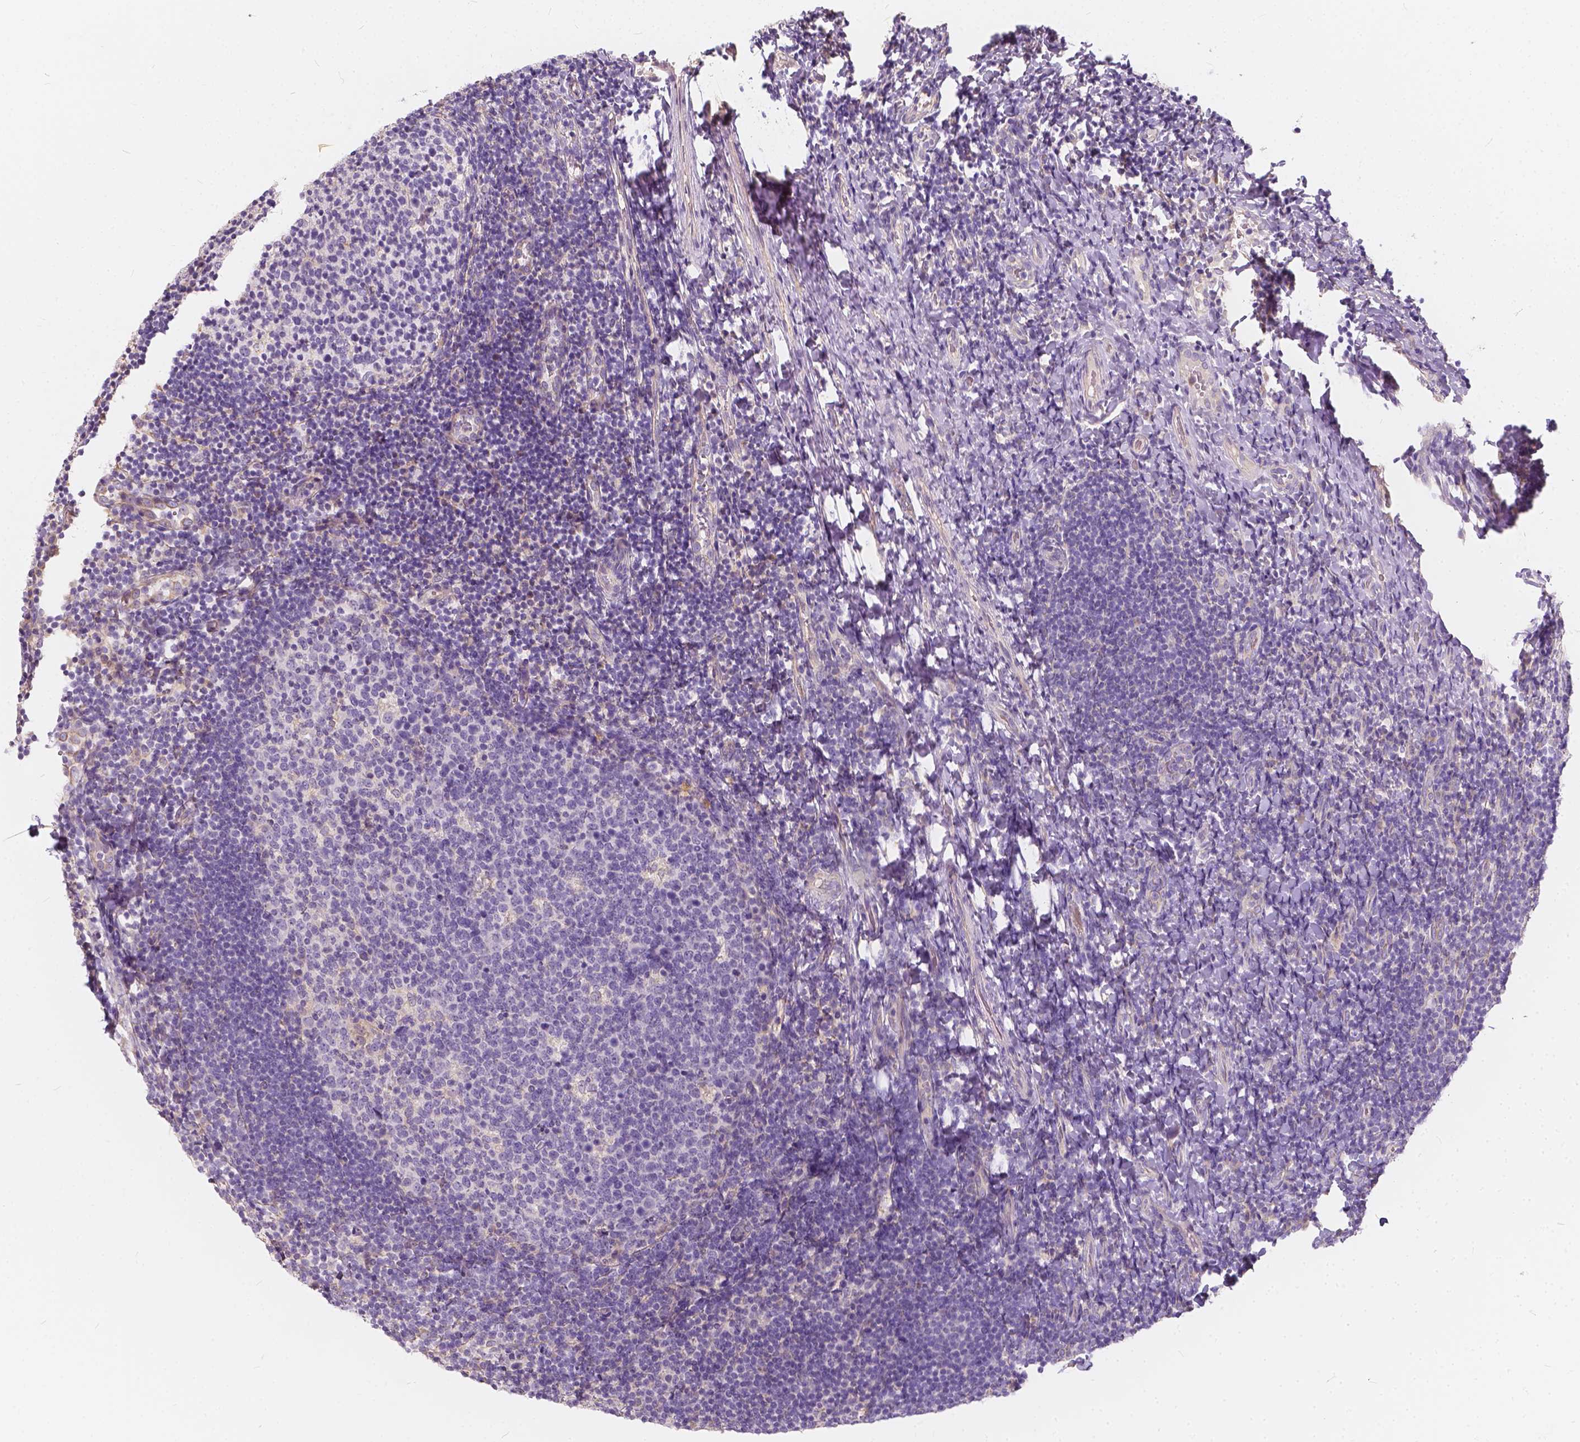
{"staining": {"intensity": "negative", "quantity": "none", "location": "none"}, "tissue": "tonsil", "cell_type": "Germinal center cells", "image_type": "normal", "snomed": [{"axis": "morphology", "description": "Normal tissue, NOS"}, {"axis": "topography", "description": "Tonsil"}], "caption": "A histopathology image of human tonsil is negative for staining in germinal center cells. (DAB IHC with hematoxylin counter stain).", "gene": "KIAA0513", "patient": {"sex": "female", "age": 10}}